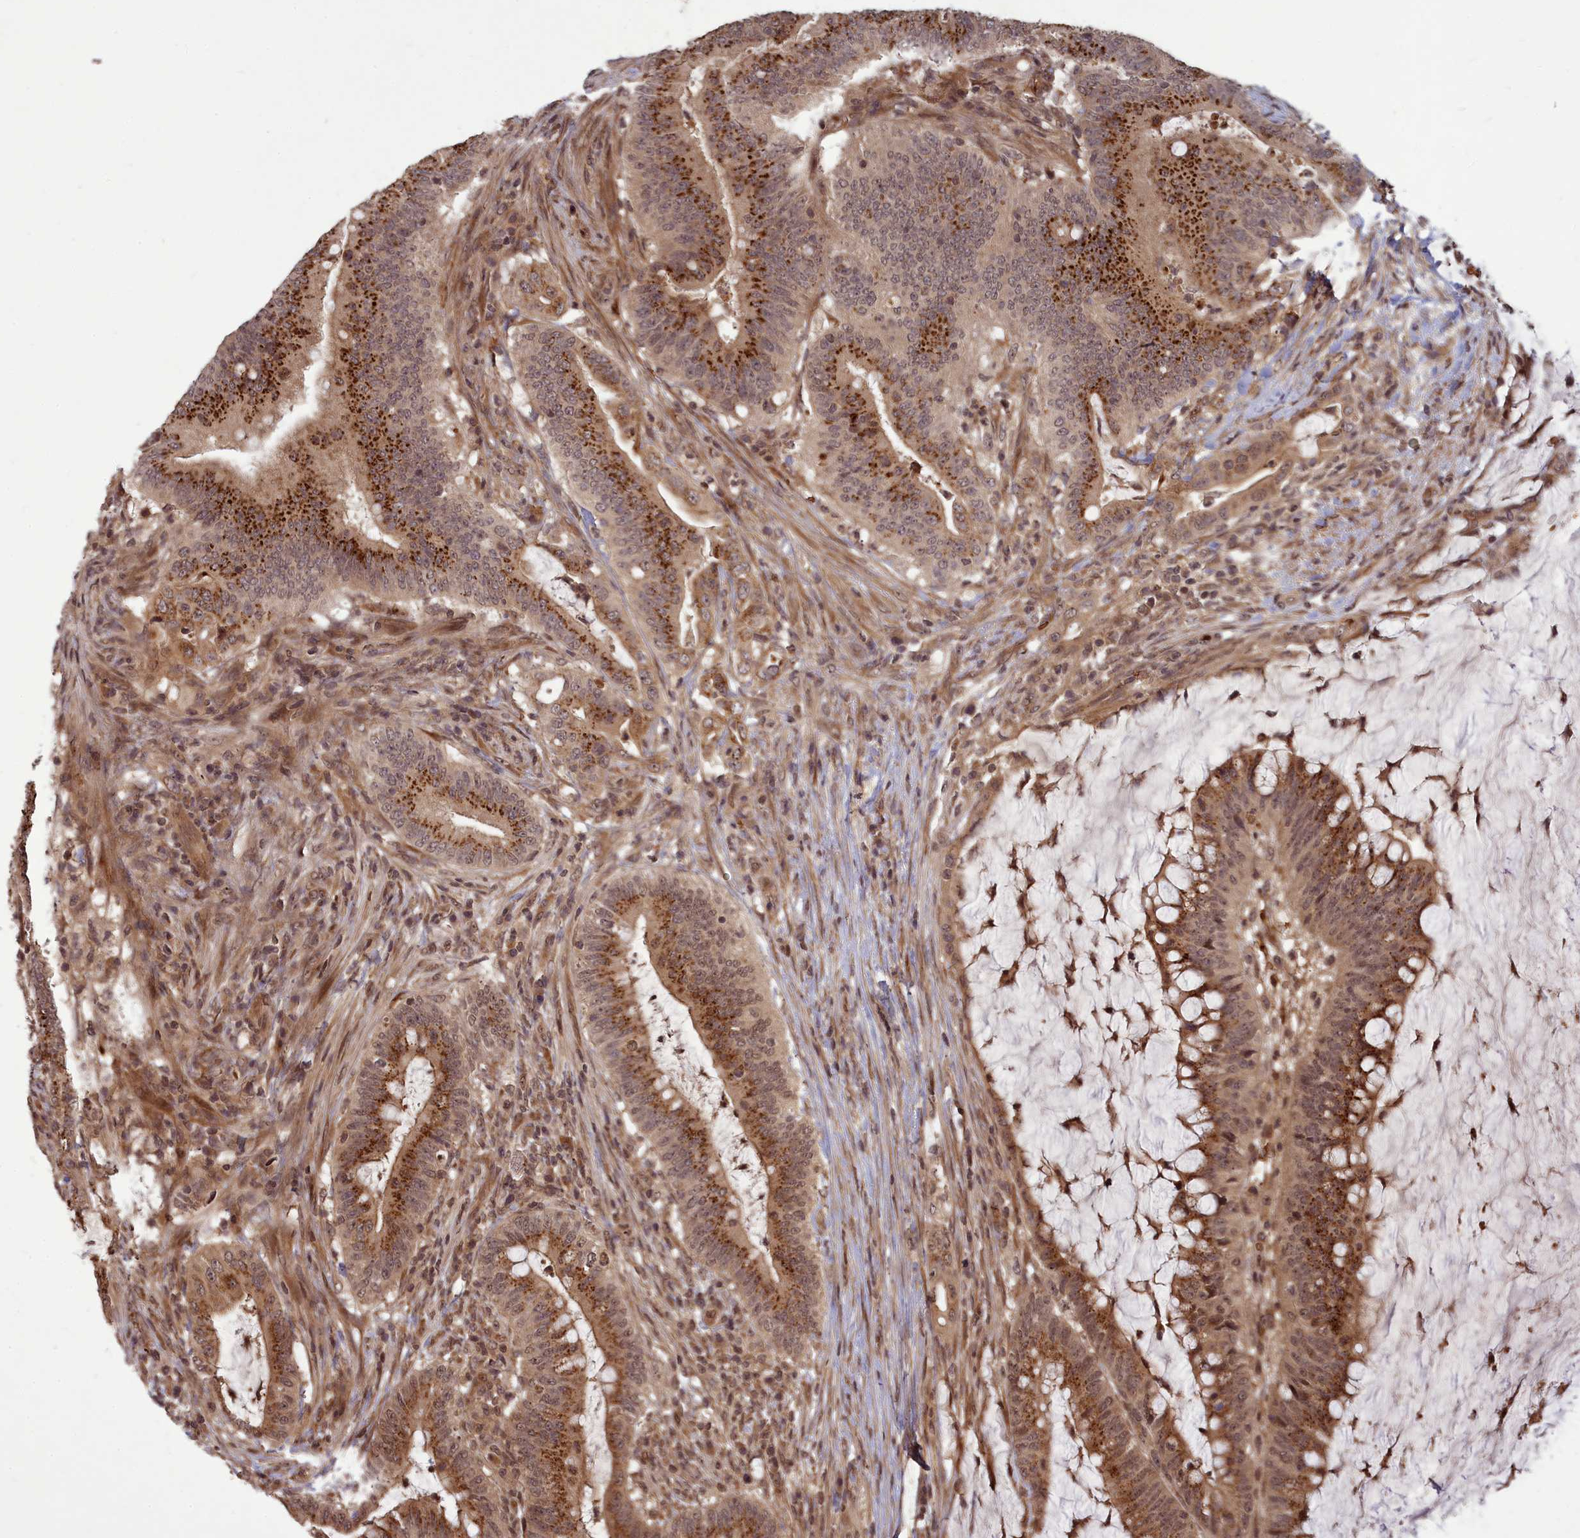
{"staining": {"intensity": "strong", "quantity": ">75%", "location": "cytoplasmic/membranous"}, "tissue": "colorectal cancer", "cell_type": "Tumor cells", "image_type": "cancer", "snomed": [{"axis": "morphology", "description": "Adenocarcinoma, NOS"}, {"axis": "topography", "description": "Colon"}], "caption": "An IHC histopathology image of tumor tissue is shown. Protein staining in brown shows strong cytoplasmic/membranous positivity in colorectal adenocarcinoma within tumor cells. The protein of interest is shown in brown color, while the nuclei are stained blue.", "gene": "SRMS", "patient": {"sex": "female", "age": 66}}